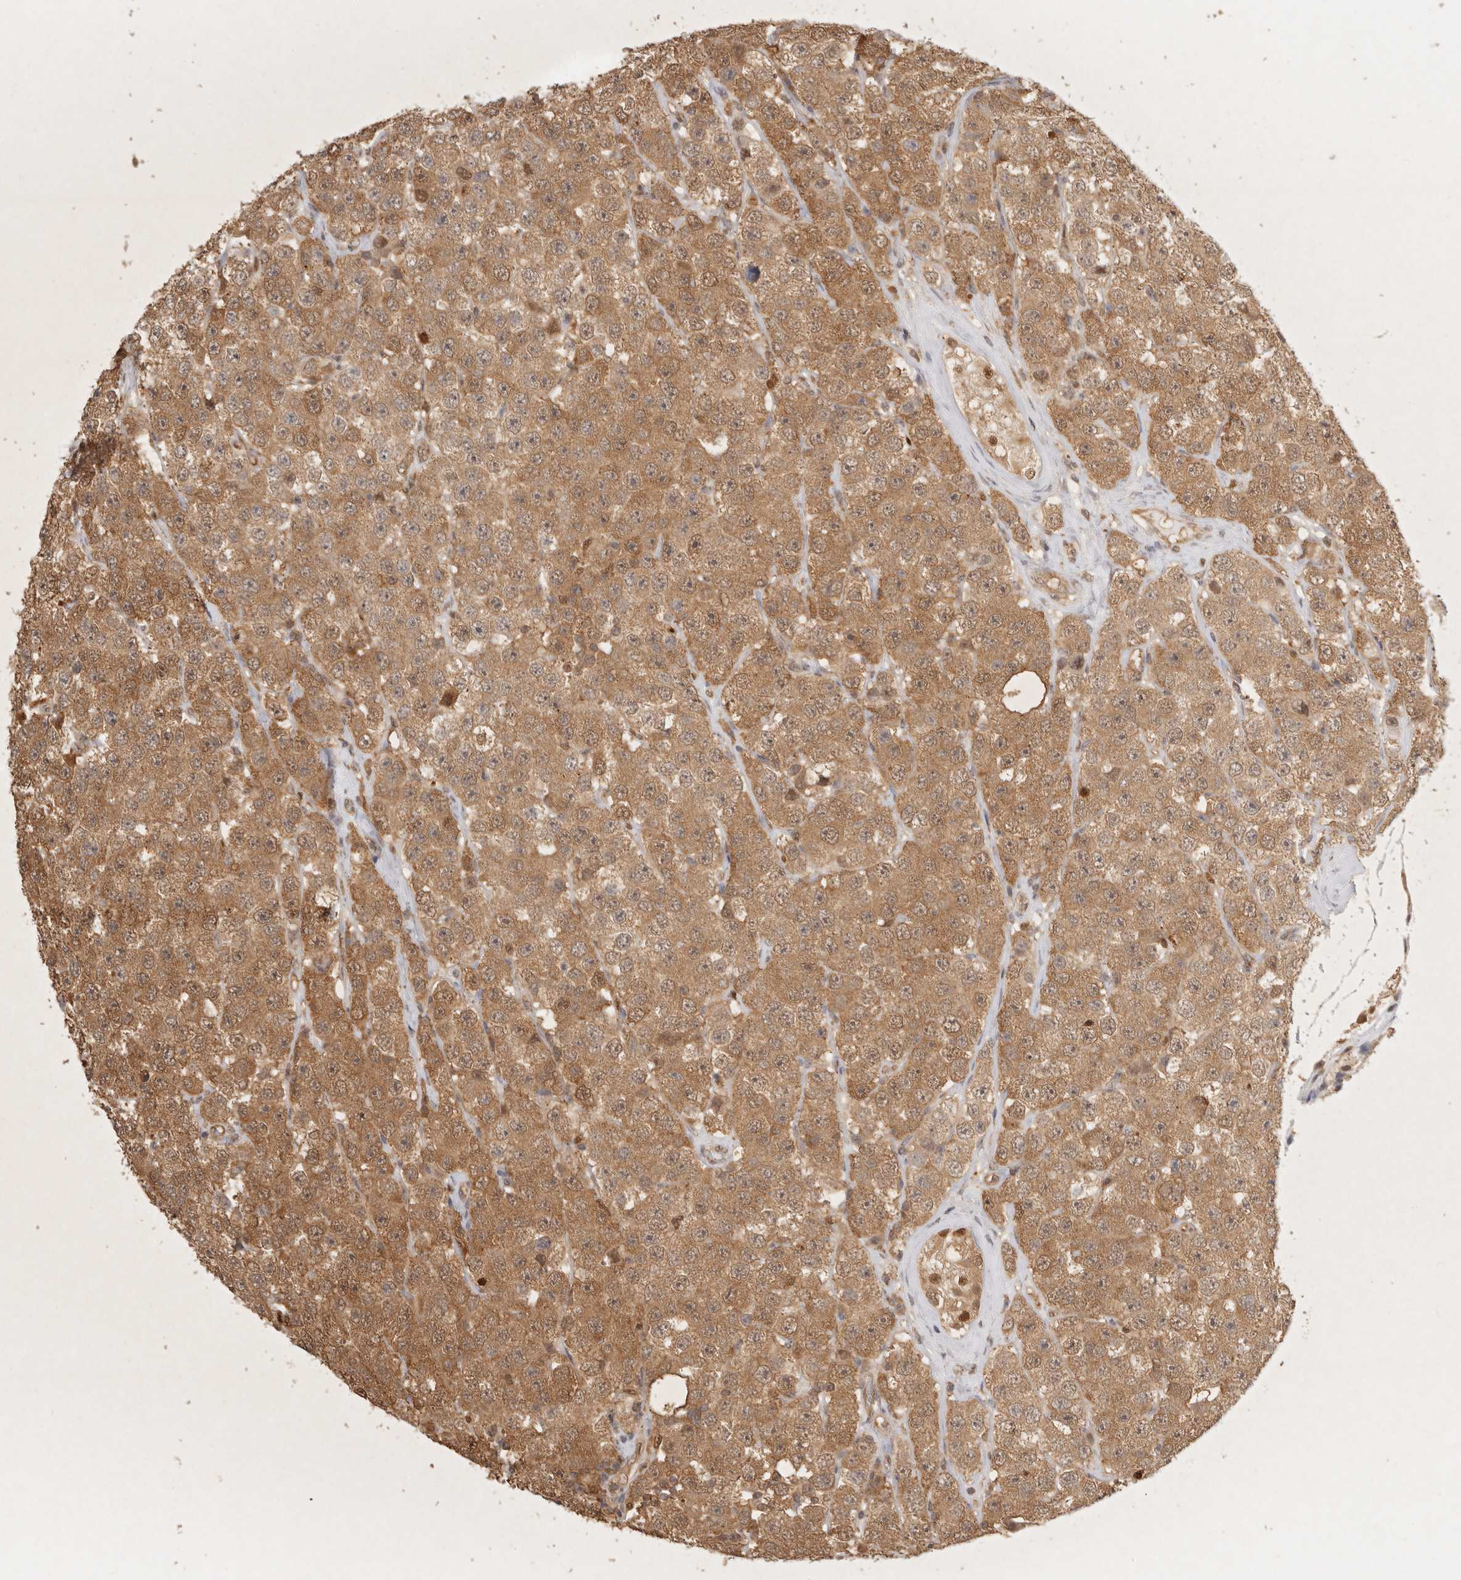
{"staining": {"intensity": "moderate", "quantity": ">75%", "location": "cytoplasmic/membranous"}, "tissue": "testis cancer", "cell_type": "Tumor cells", "image_type": "cancer", "snomed": [{"axis": "morphology", "description": "Seminoma, NOS"}, {"axis": "topography", "description": "Testis"}], "caption": "The photomicrograph displays a brown stain indicating the presence of a protein in the cytoplasmic/membranous of tumor cells in testis seminoma.", "gene": "PSMA5", "patient": {"sex": "male", "age": 28}}